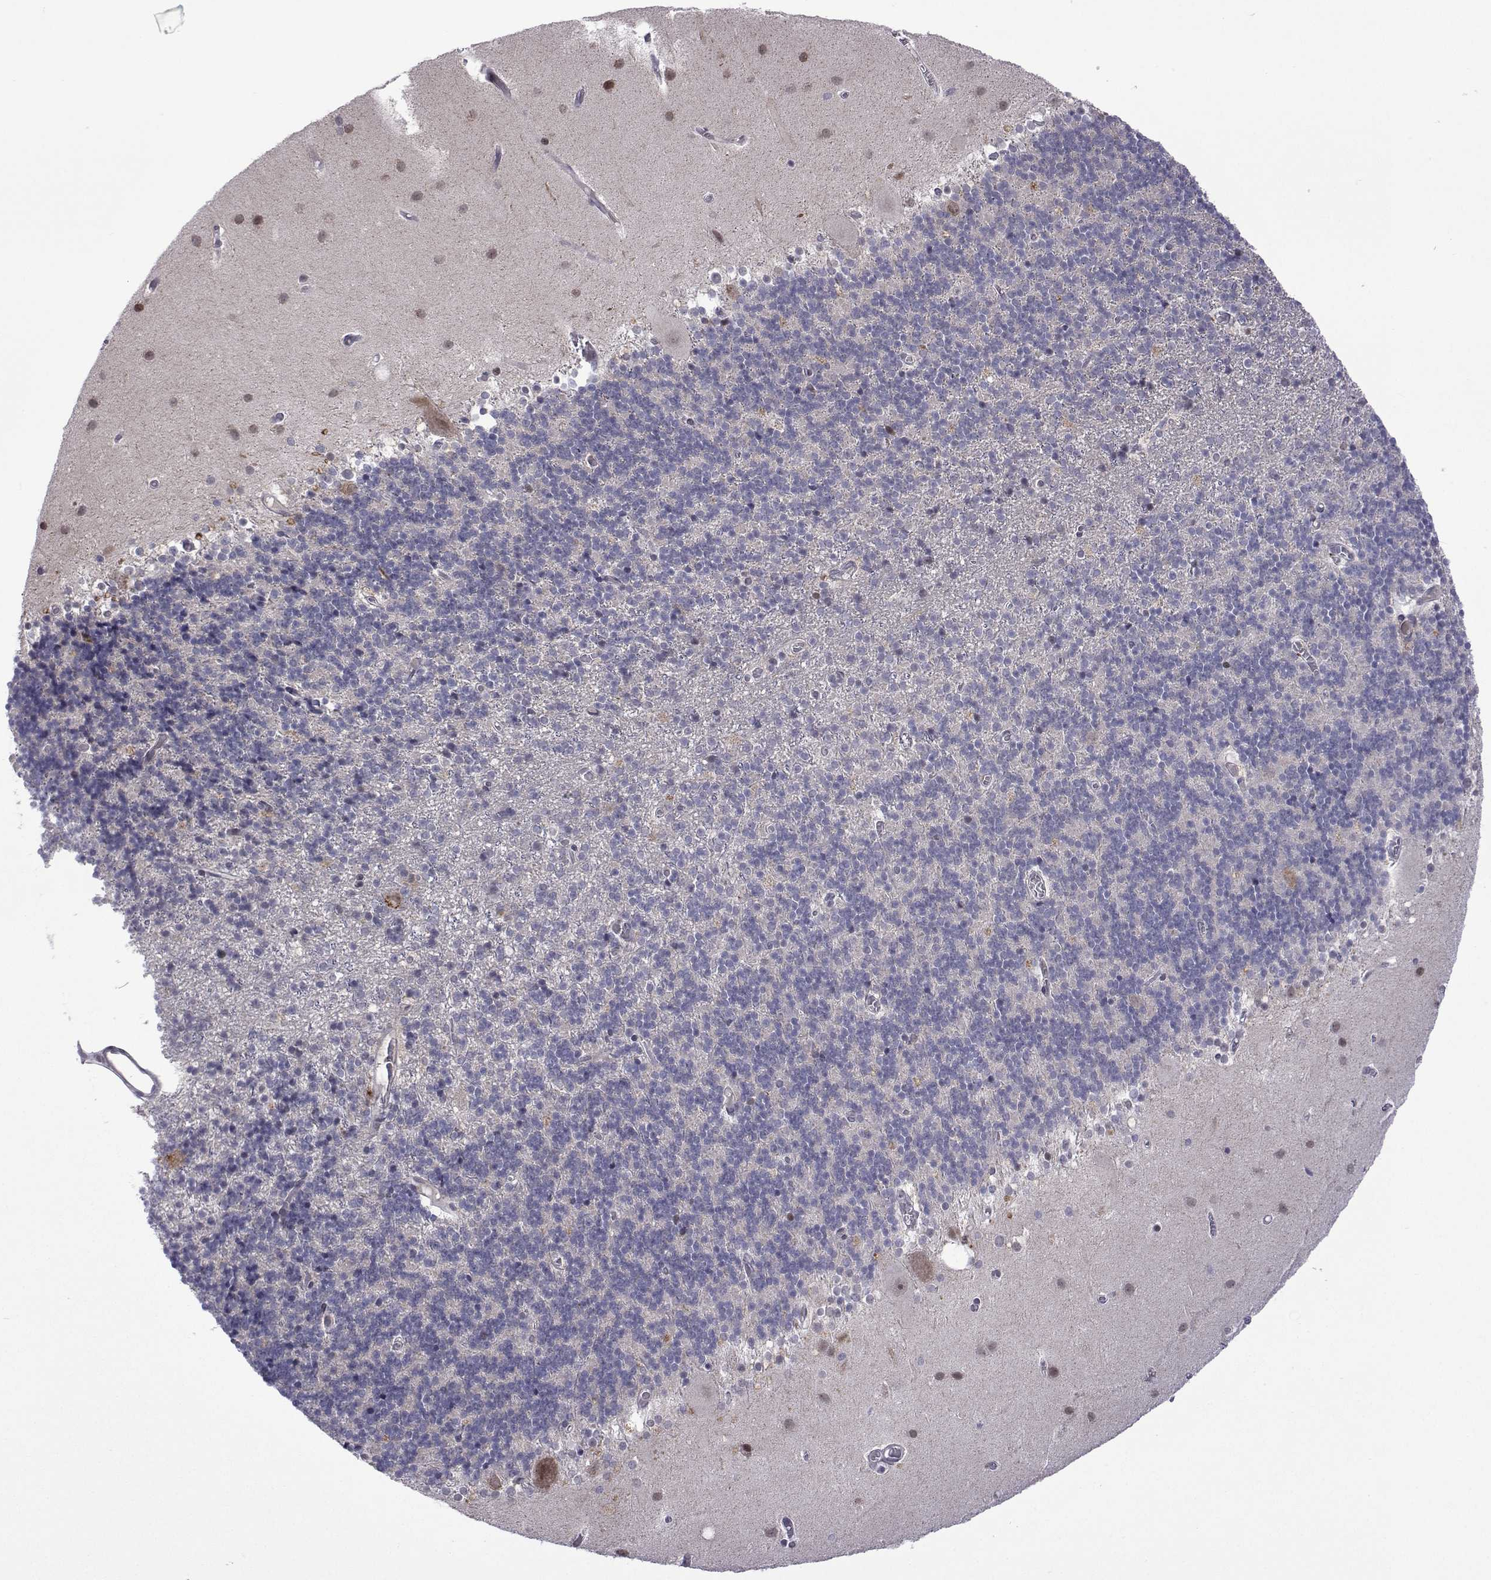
{"staining": {"intensity": "negative", "quantity": "none", "location": "none"}, "tissue": "cerebellum", "cell_type": "Cells in granular layer", "image_type": "normal", "snomed": [{"axis": "morphology", "description": "Normal tissue, NOS"}, {"axis": "topography", "description": "Cerebellum"}], "caption": "Protein analysis of normal cerebellum reveals no significant staining in cells in granular layer. (DAB immunohistochemistry visualized using brightfield microscopy, high magnification).", "gene": "EFCAB3", "patient": {"sex": "male", "age": 70}}